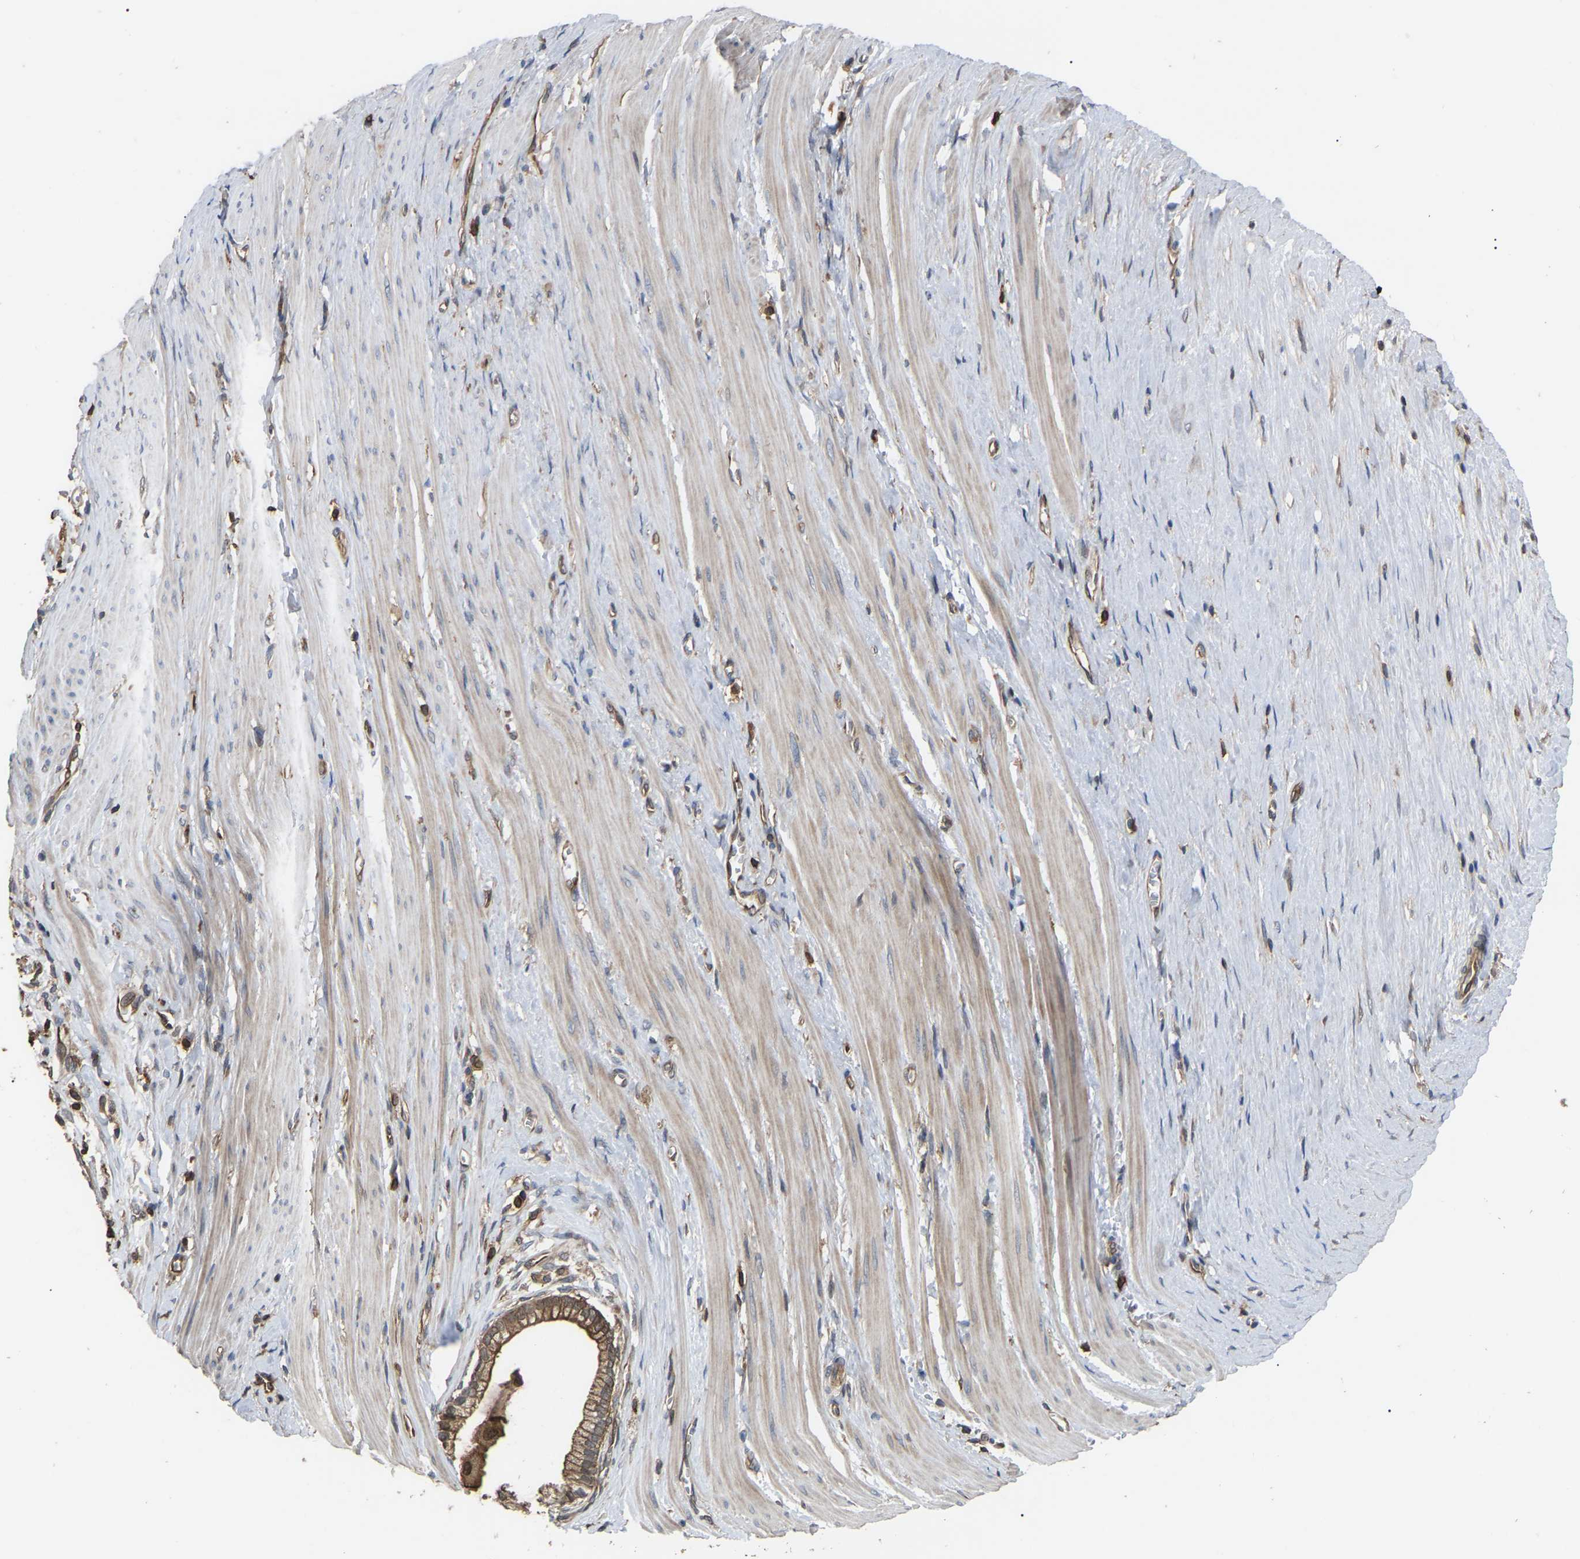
{"staining": {"intensity": "moderate", "quantity": ">75%", "location": "cytoplasmic/membranous"}, "tissue": "pancreatic cancer", "cell_type": "Tumor cells", "image_type": "cancer", "snomed": [{"axis": "morphology", "description": "Adenocarcinoma, NOS"}, {"axis": "topography", "description": "Pancreas"}], "caption": "Immunohistochemical staining of pancreatic cancer exhibits medium levels of moderate cytoplasmic/membranous positivity in about >75% of tumor cells.", "gene": "CIT", "patient": {"sex": "male", "age": 69}}